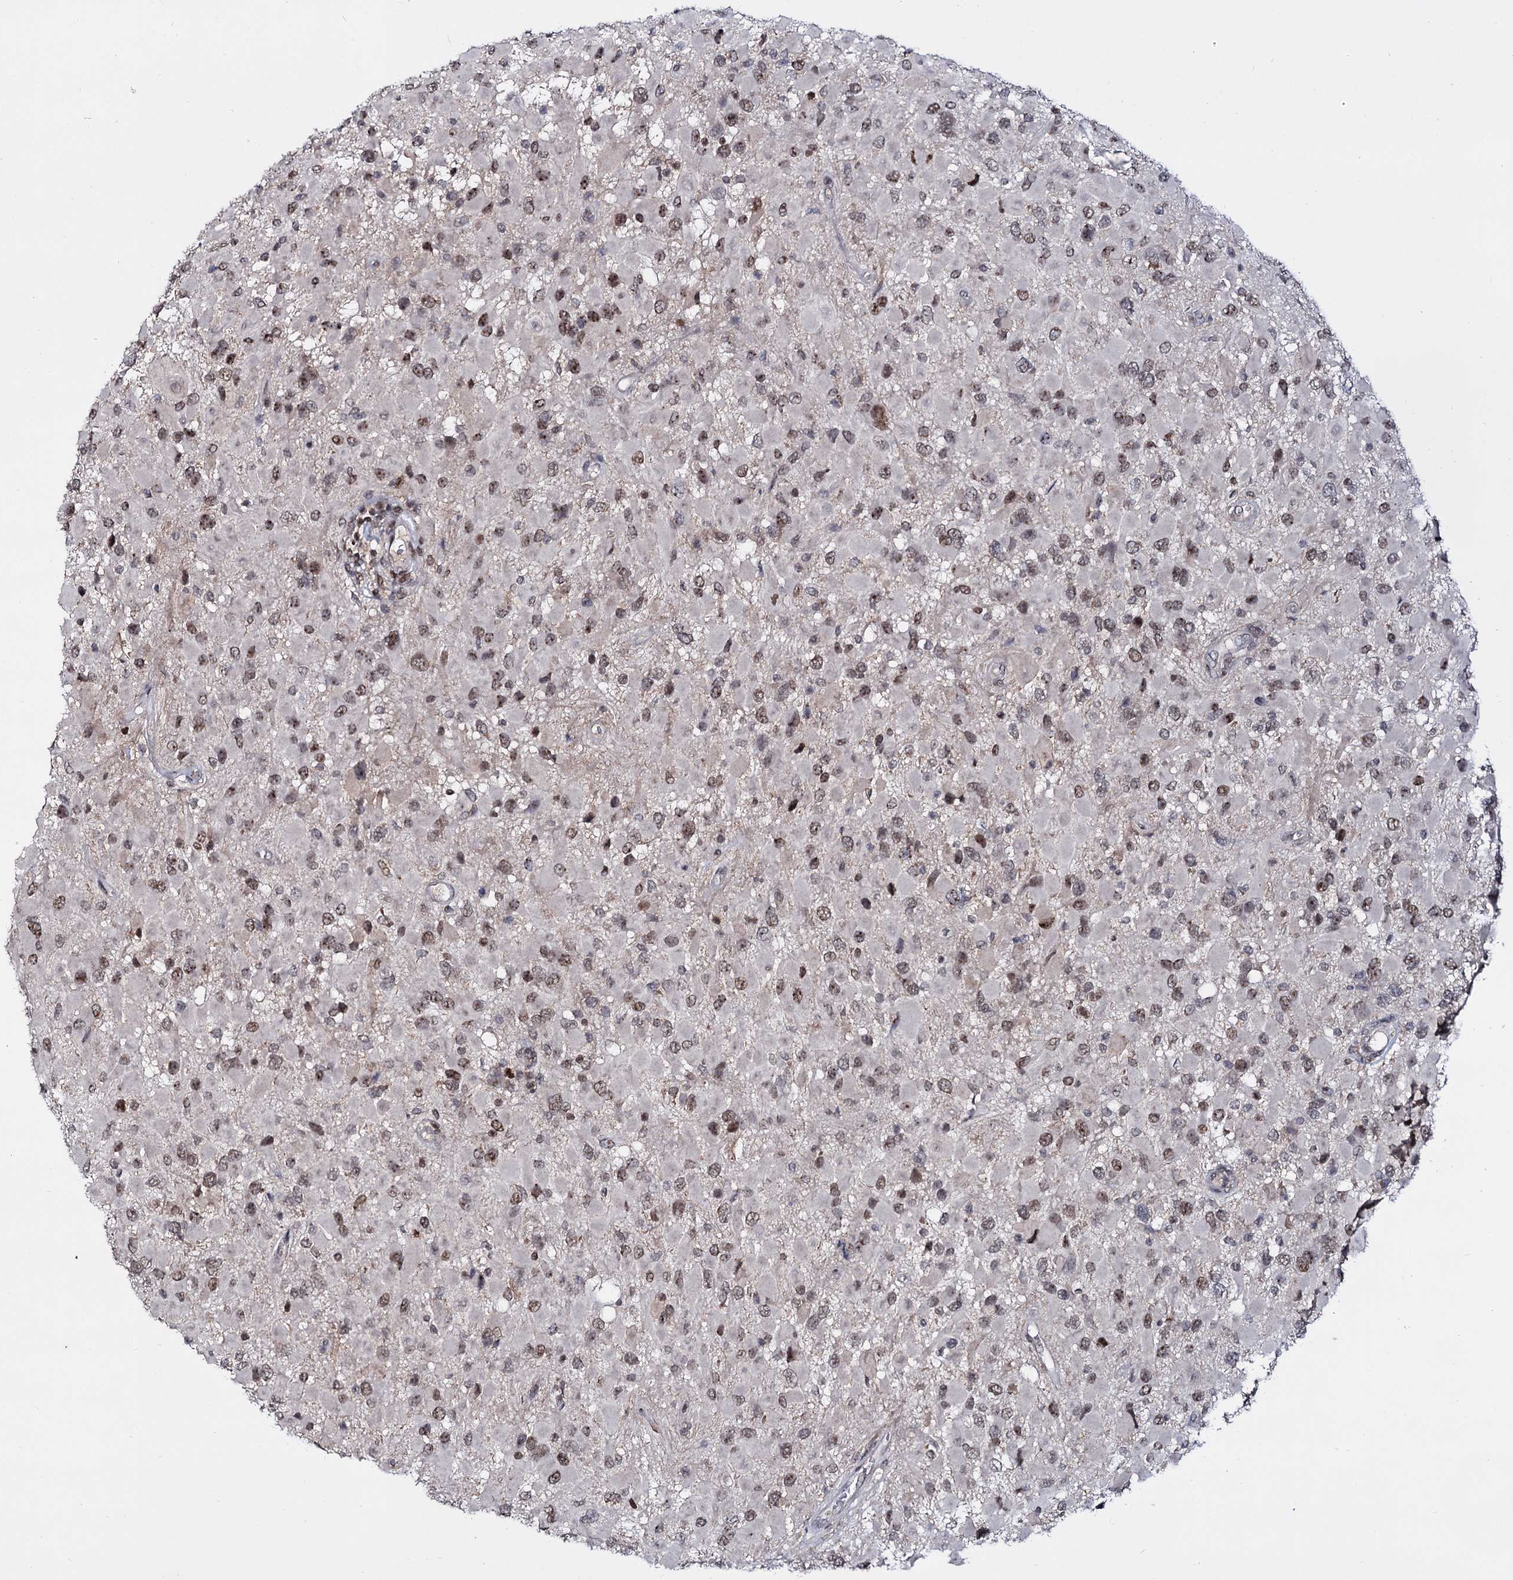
{"staining": {"intensity": "moderate", "quantity": ">75%", "location": "nuclear"}, "tissue": "glioma", "cell_type": "Tumor cells", "image_type": "cancer", "snomed": [{"axis": "morphology", "description": "Glioma, malignant, High grade"}, {"axis": "topography", "description": "Brain"}], "caption": "Moderate nuclear positivity for a protein is seen in approximately >75% of tumor cells of malignant high-grade glioma using immunohistochemistry (IHC).", "gene": "SMCHD1", "patient": {"sex": "male", "age": 53}}